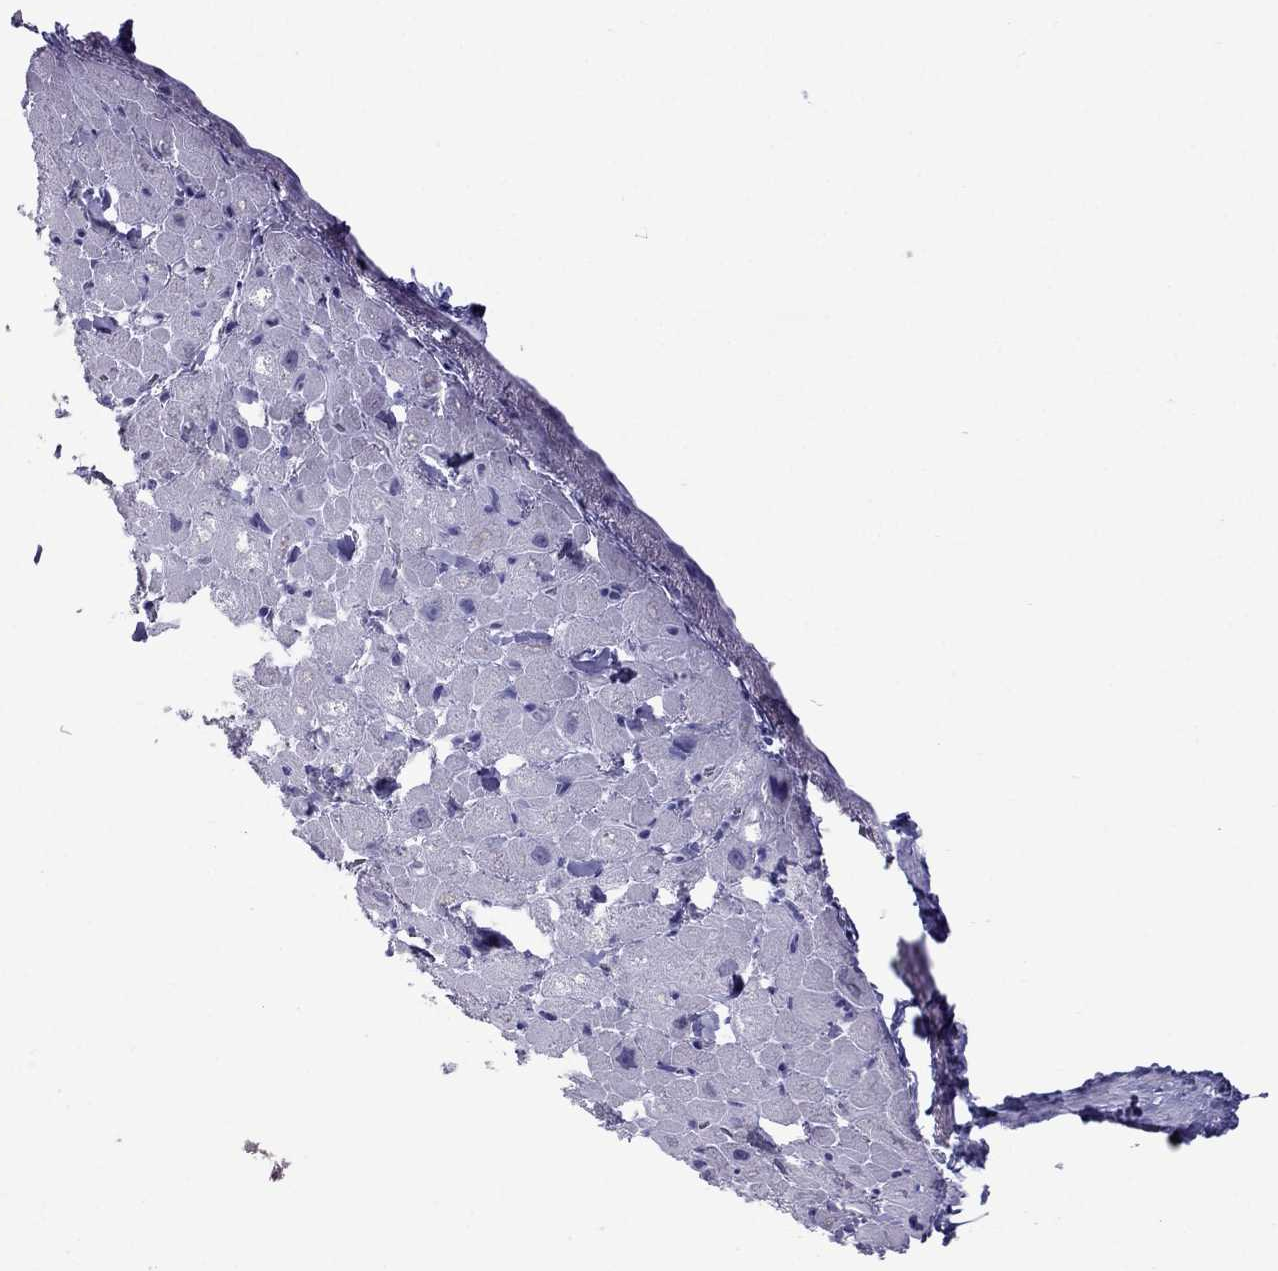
{"staining": {"intensity": "negative", "quantity": "none", "location": "none"}, "tissue": "heart muscle", "cell_type": "Cardiomyocytes", "image_type": "normal", "snomed": [{"axis": "morphology", "description": "Normal tissue, NOS"}, {"axis": "topography", "description": "Heart"}], "caption": "Immunohistochemistry image of unremarkable heart muscle: human heart muscle stained with DAB shows no significant protein staining in cardiomyocytes. (Immunohistochemistry, brightfield microscopy, high magnification).", "gene": "TFF3", "patient": {"sex": "male", "age": 60}}